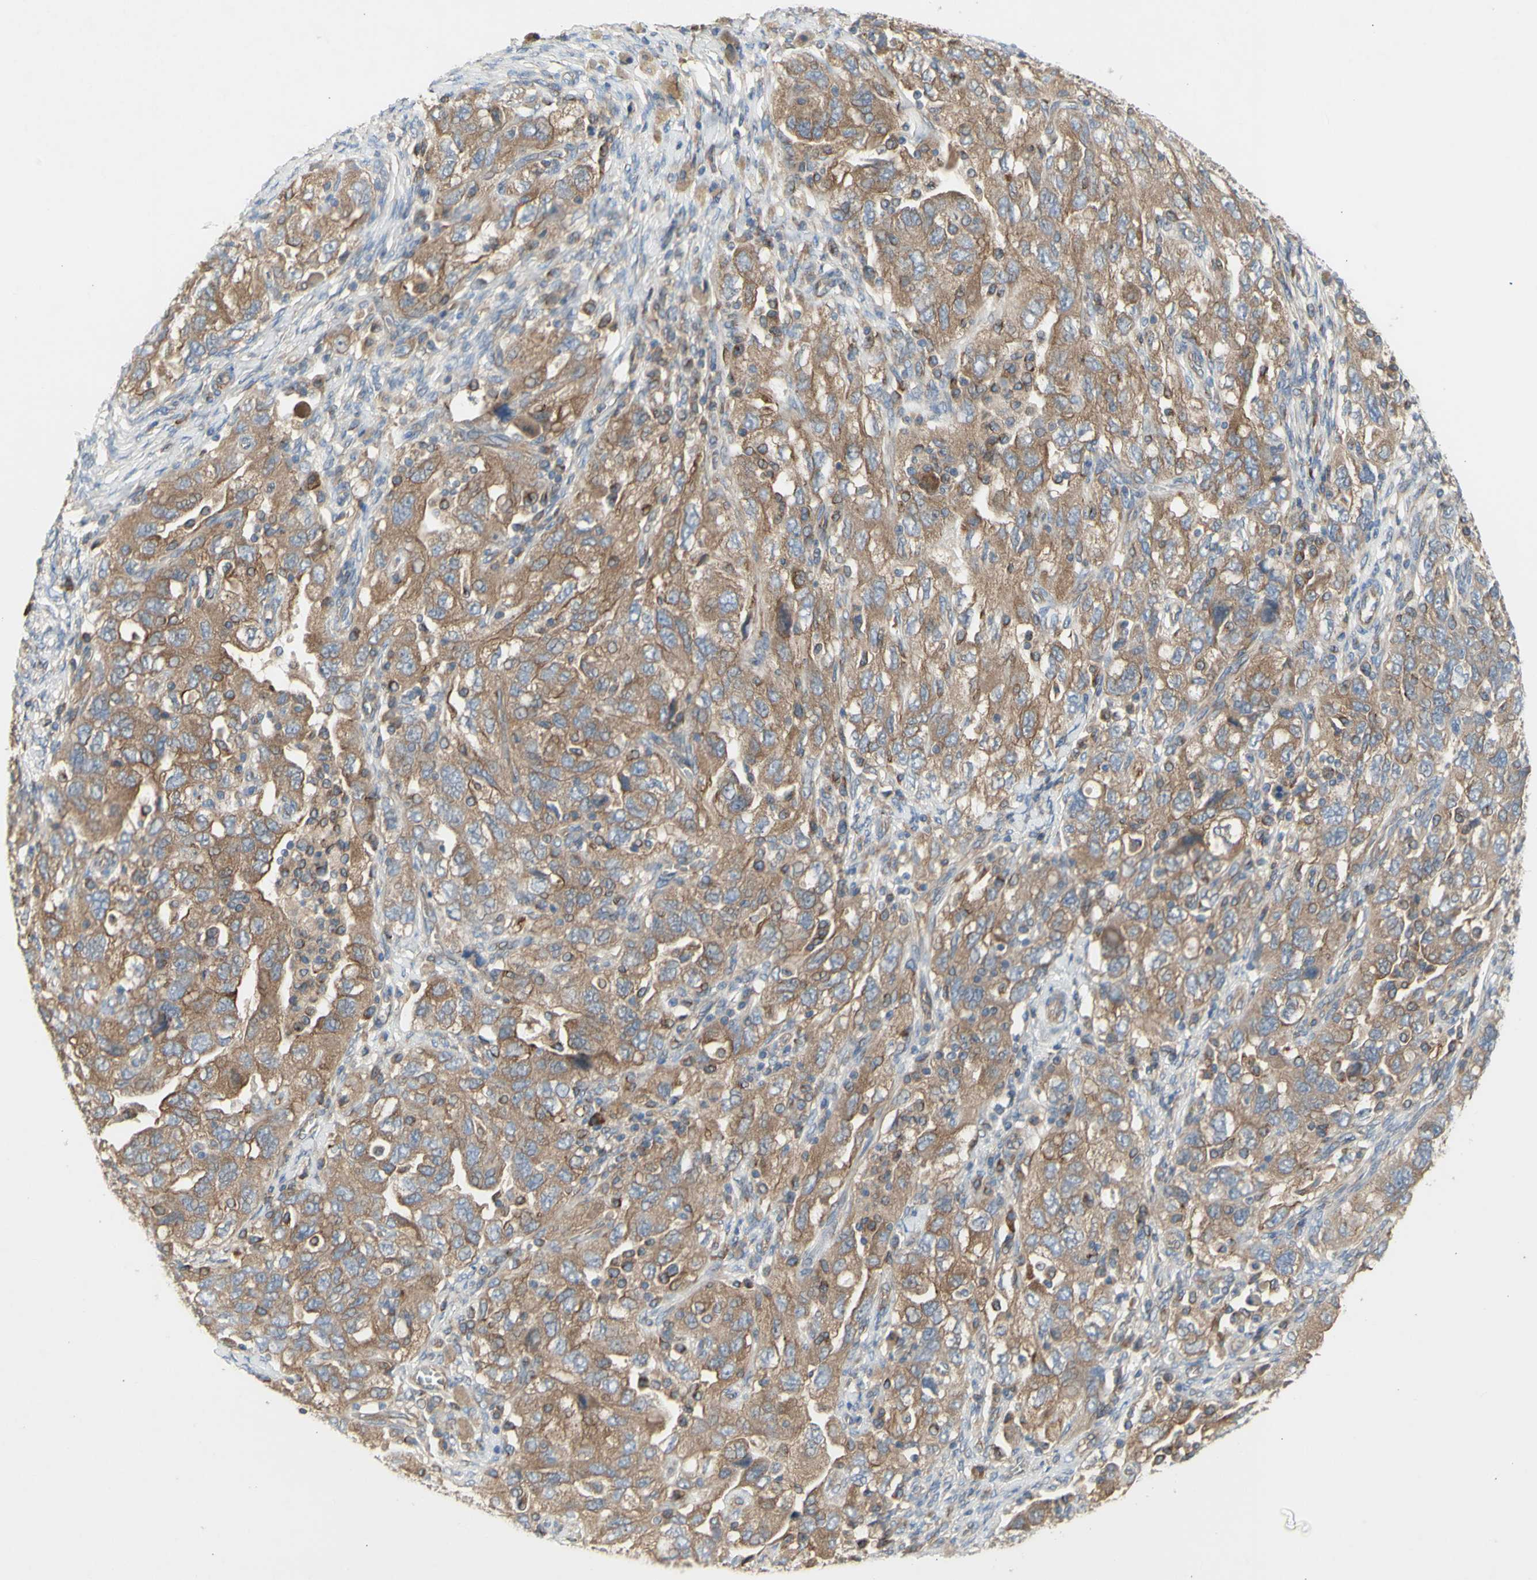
{"staining": {"intensity": "moderate", "quantity": ">75%", "location": "cytoplasmic/membranous"}, "tissue": "ovarian cancer", "cell_type": "Tumor cells", "image_type": "cancer", "snomed": [{"axis": "morphology", "description": "Carcinoma, NOS"}, {"axis": "morphology", "description": "Cystadenocarcinoma, serous, NOS"}, {"axis": "topography", "description": "Ovary"}], "caption": "About >75% of tumor cells in ovarian cancer (serous cystadenocarcinoma) reveal moderate cytoplasmic/membranous protein positivity as visualized by brown immunohistochemical staining.", "gene": "KLC1", "patient": {"sex": "female", "age": 69}}